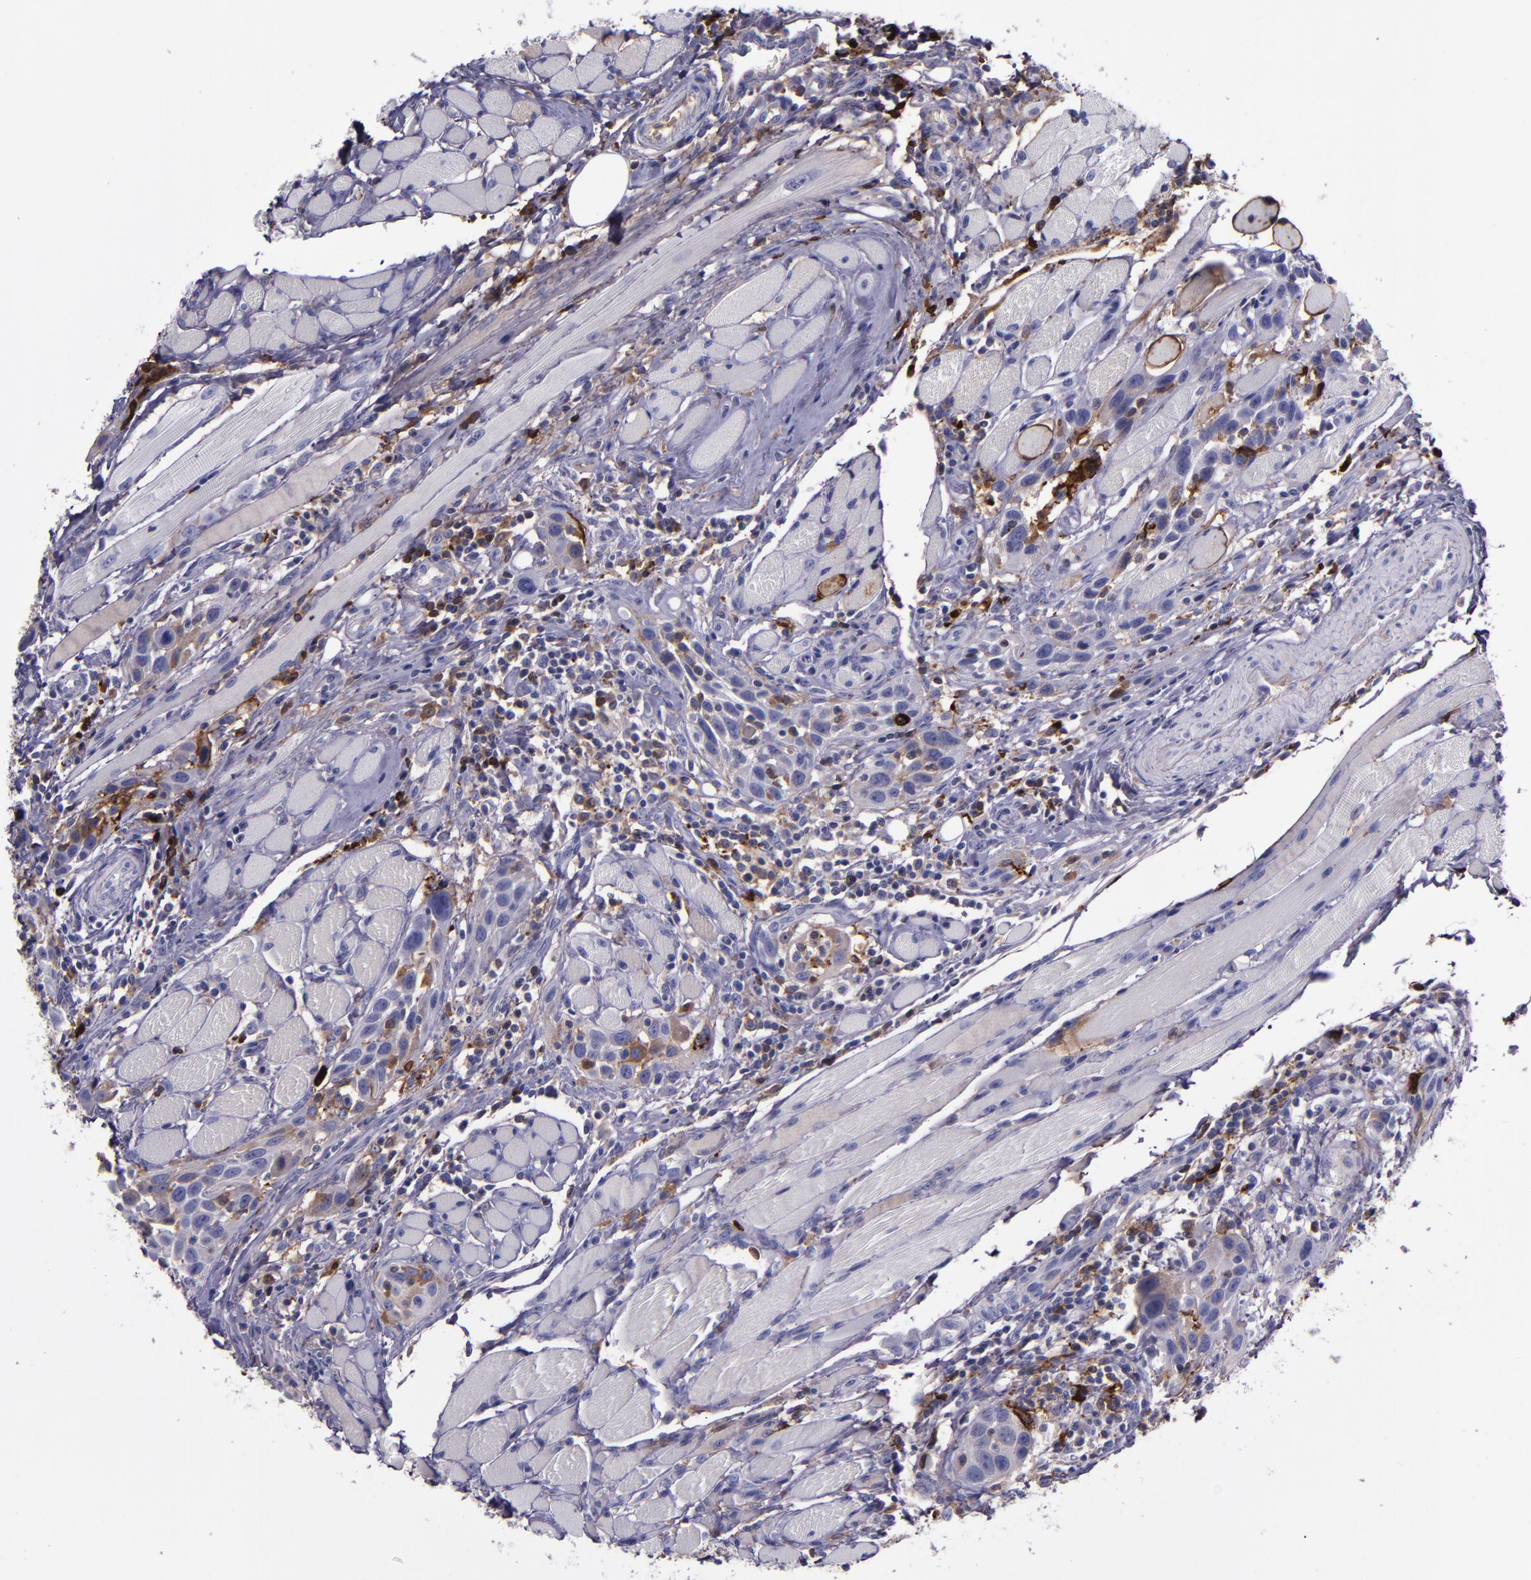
{"staining": {"intensity": "moderate", "quantity": "25%-75%", "location": "cytoplasmic/membranous"}, "tissue": "head and neck cancer", "cell_type": "Tumor cells", "image_type": "cancer", "snomed": [{"axis": "morphology", "description": "Squamous cell carcinoma, NOS"}, {"axis": "topography", "description": "Oral tissue"}, {"axis": "topography", "description": "Head-Neck"}], "caption": "Immunohistochemical staining of human head and neck squamous cell carcinoma shows moderate cytoplasmic/membranous protein staining in about 25%-75% of tumor cells. (DAB IHC, brown staining for protein, blue staining for nuclei).", "gene": "APOH", "patient": {"sex": "female", "age": 50}}